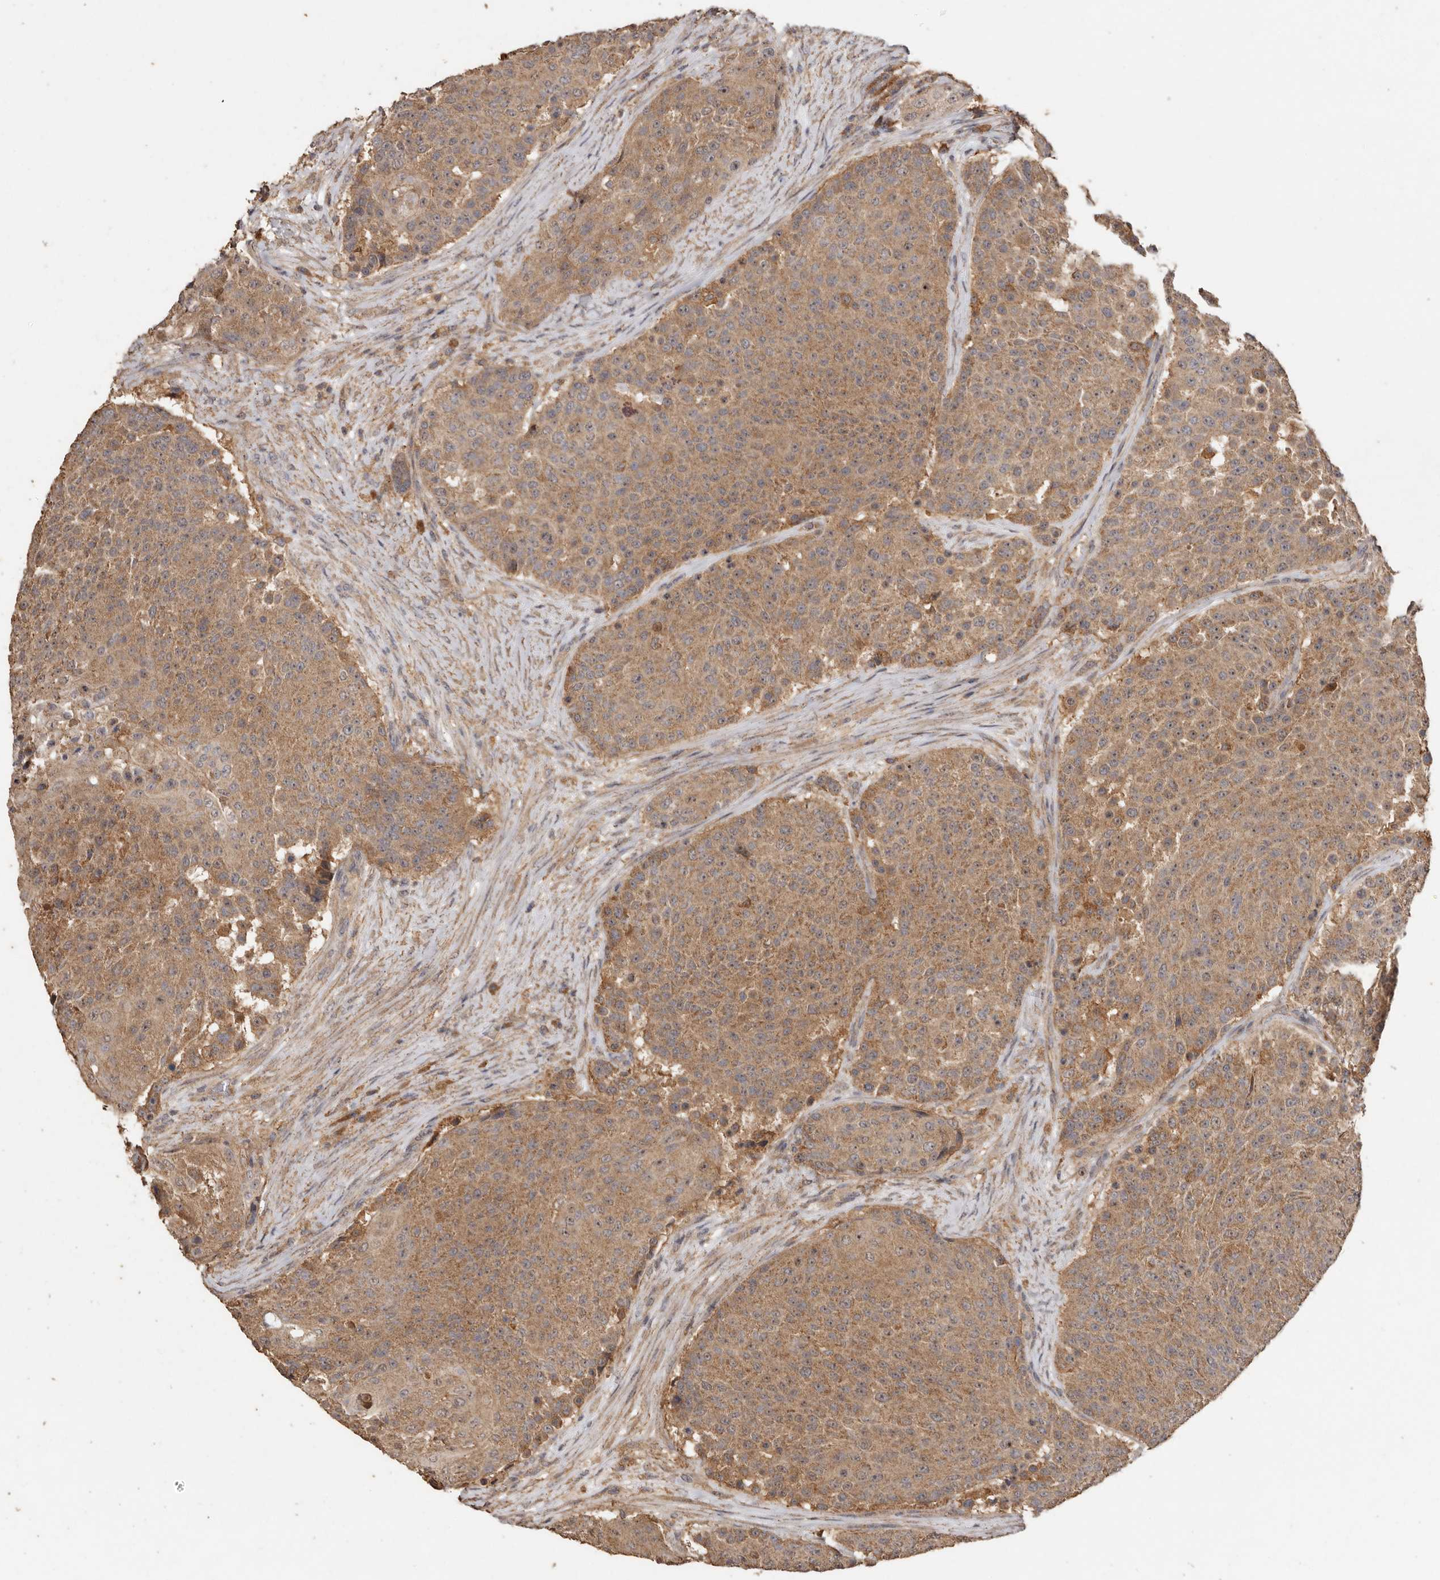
{"staining": {"intensity": "moderate", "quantity": ">75%", "location": "cytoplasmic/membranous"}, "tissue": "urothelial cancer", "cell_type": "Tumor cells", "image_type": "cancer", "snomed": [{"axis": "morphology", "description": "Urothelial carcinoma, High grade"}, {"axis": "topography", "description": "Urinary bladder"}], "caption": "Immunohistochemistry image of neoplastic tissue: human urothelial carcinoma (high-grade) stained using immunohistochemistry reveals medium levels of moderate protein expression localized specifically in the cytoplasmic/membranous of tumor cells, appearing as a cytoplasmic/membranous brown color.", "gene": "RWDD1", "patient": {"sex": "female", "age": 63}}